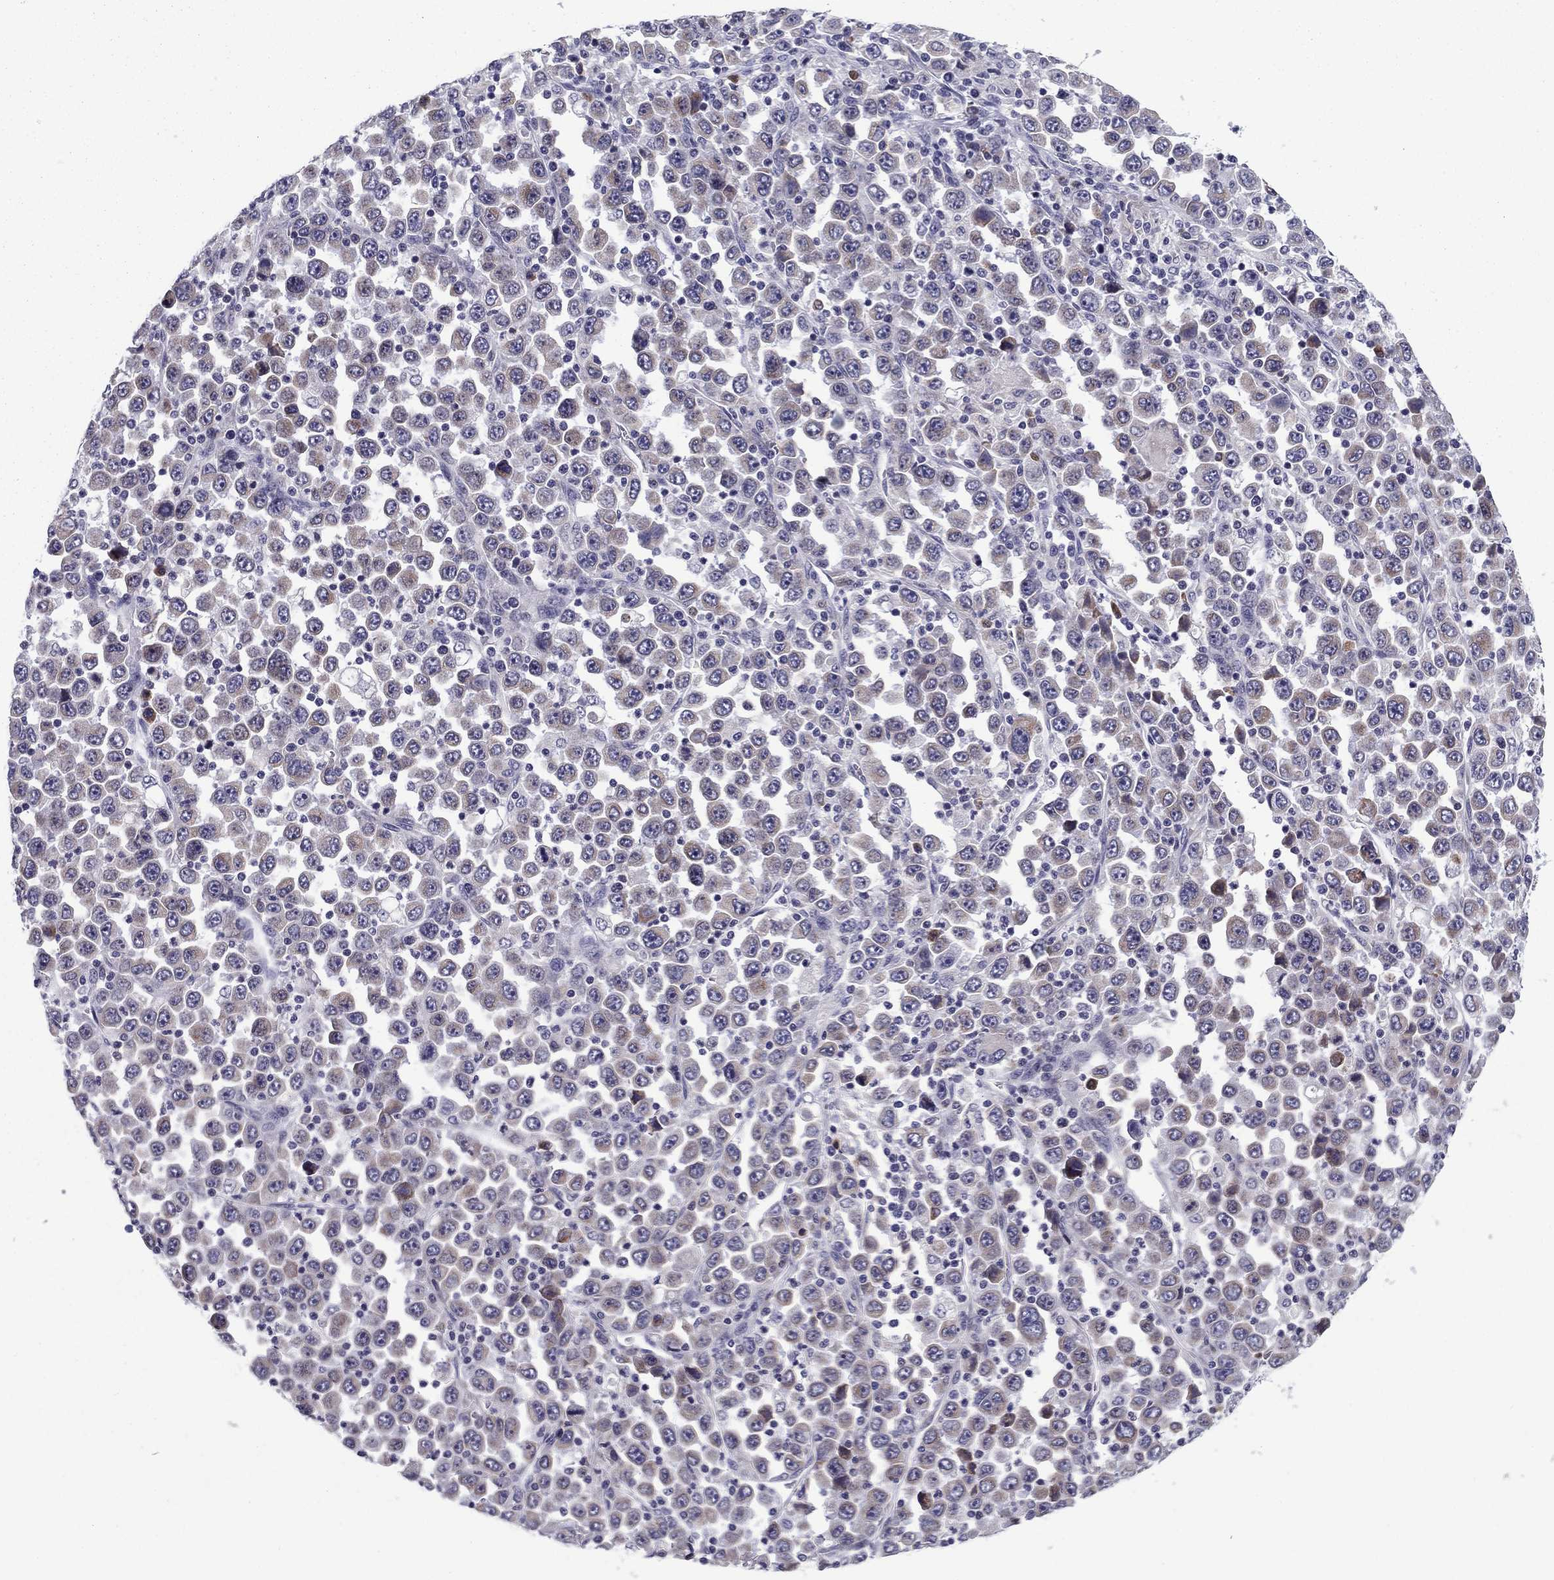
{"staining": {"intensity": "weak", "quantity": "<25%", "location": "cytoplasmic/membranous"}, "tissue": "stomach cancer", "cell_type": "Tumor cells", "image_type": "cancer", "snomed": [{"axis": "morphology", "description": "Normal tissue, NOS"}, {"axis": "morphology", "description": "Adenocarcinoma, NOS"}, {"axis": "topography", "description": "Stomach, upper"}, {"axis": "topography", "description": "Stomach"}], "caption": "Stomach adenocarcinoma stained for a protein using immunohistochemistry (IHC) demonstrates no staining tumor cells.", "gene": "TMED3", "patient": {"sex": "male", "age": 59}}